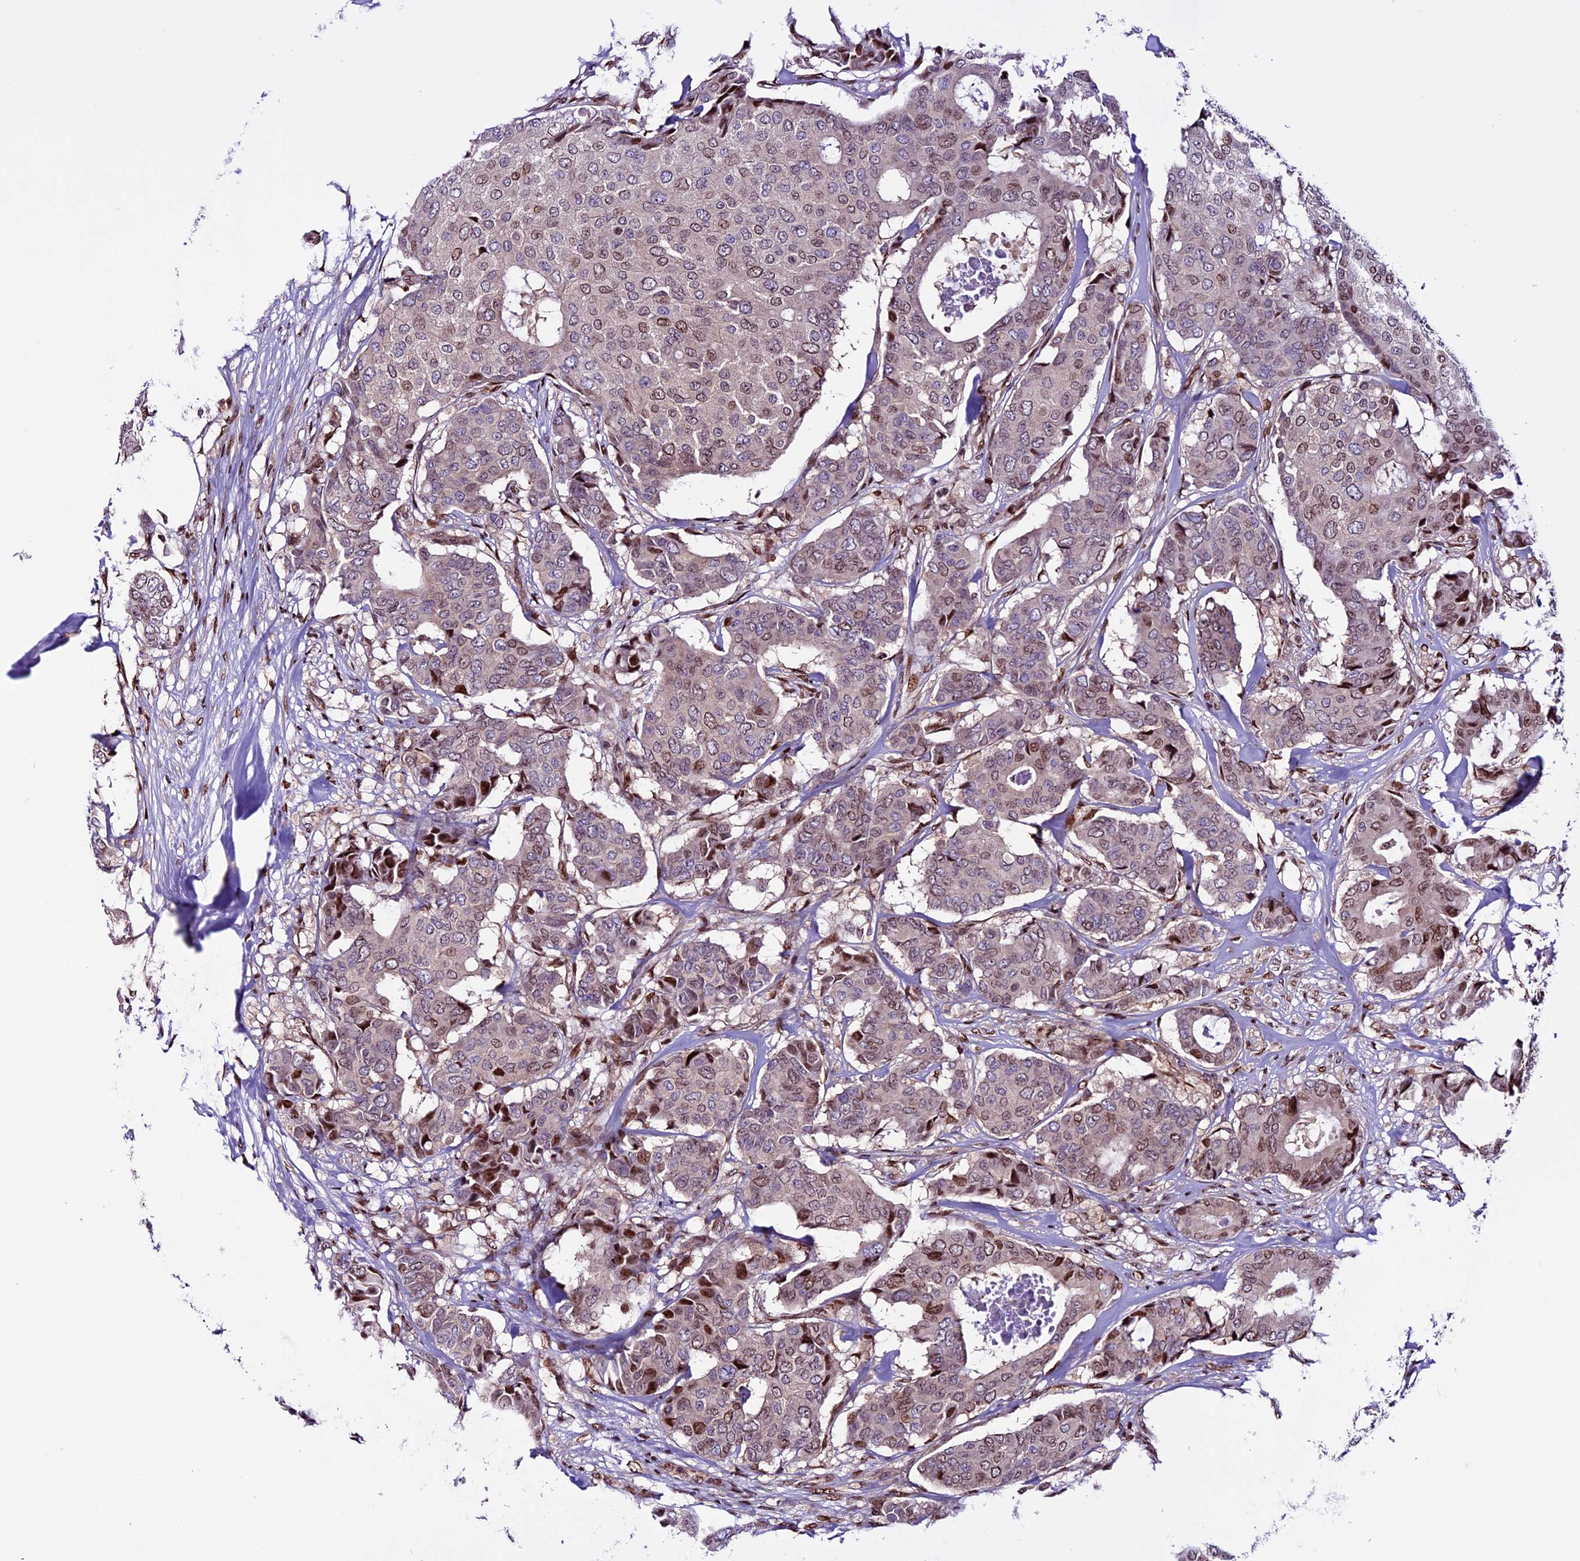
{"staining": {"intensity": "moderate", "quantity": "<25%", "location": "nuclear"}, "tissue": "breast cancer", "cell_type": "Tumor cells", "image_type": "cancer", "snomed": [{"axis": "morphology", "description": "Duct carcinoma"}, {"axis": "topography", "description": "Breast"}], "caption": "DAB (3,3'-diaminobenzidine) immunohistochemical staining of invasive ductal carcinoma (breast) reveals moderate nuclear protein staining in about <25% of tumor cells.", "gene": "RINL", "patient": {"sex": "female", "age": 75}}